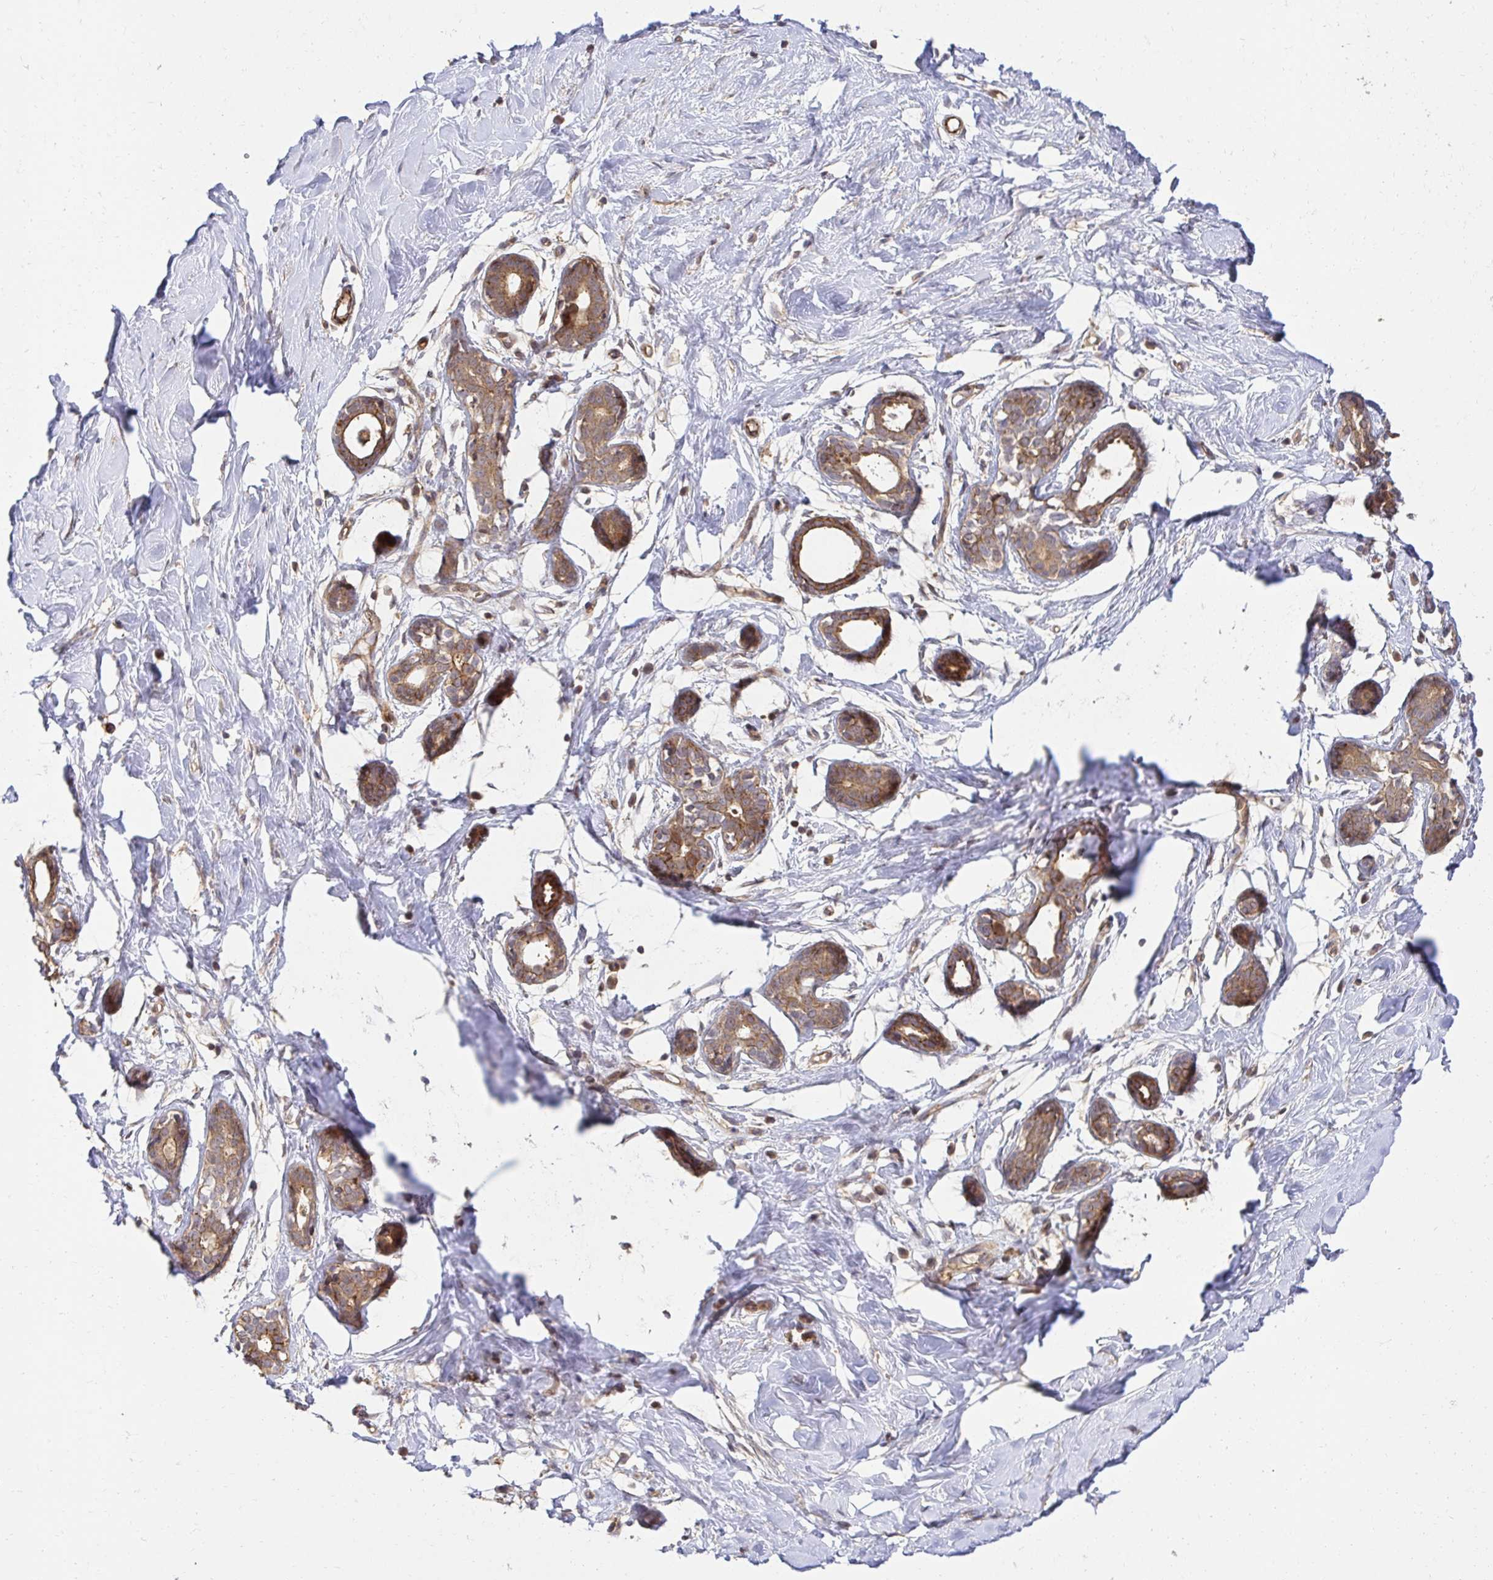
{"staining": {"intensity": "negative", "quantity": "none", "location": "none"}, "tissue": "breast", "cell_type": "Adipocytes", "image_type": "normal", "snomed": [{"axis": "morphology", "description": "Normal tissue, NOS"}, {"axis": "topography", "description": "Breast"}], "caption": "Immunohistochemistry micrograph of unremarkable human breast stained for a protein (brown), which shows no staining in adipocytes. (DAB (3,3'-diaminobenzidine) immunohistochemistry with hematoxylin counter stain).", "gene": "PSMA4", "patient": {"sex": "female", "age": 27}}